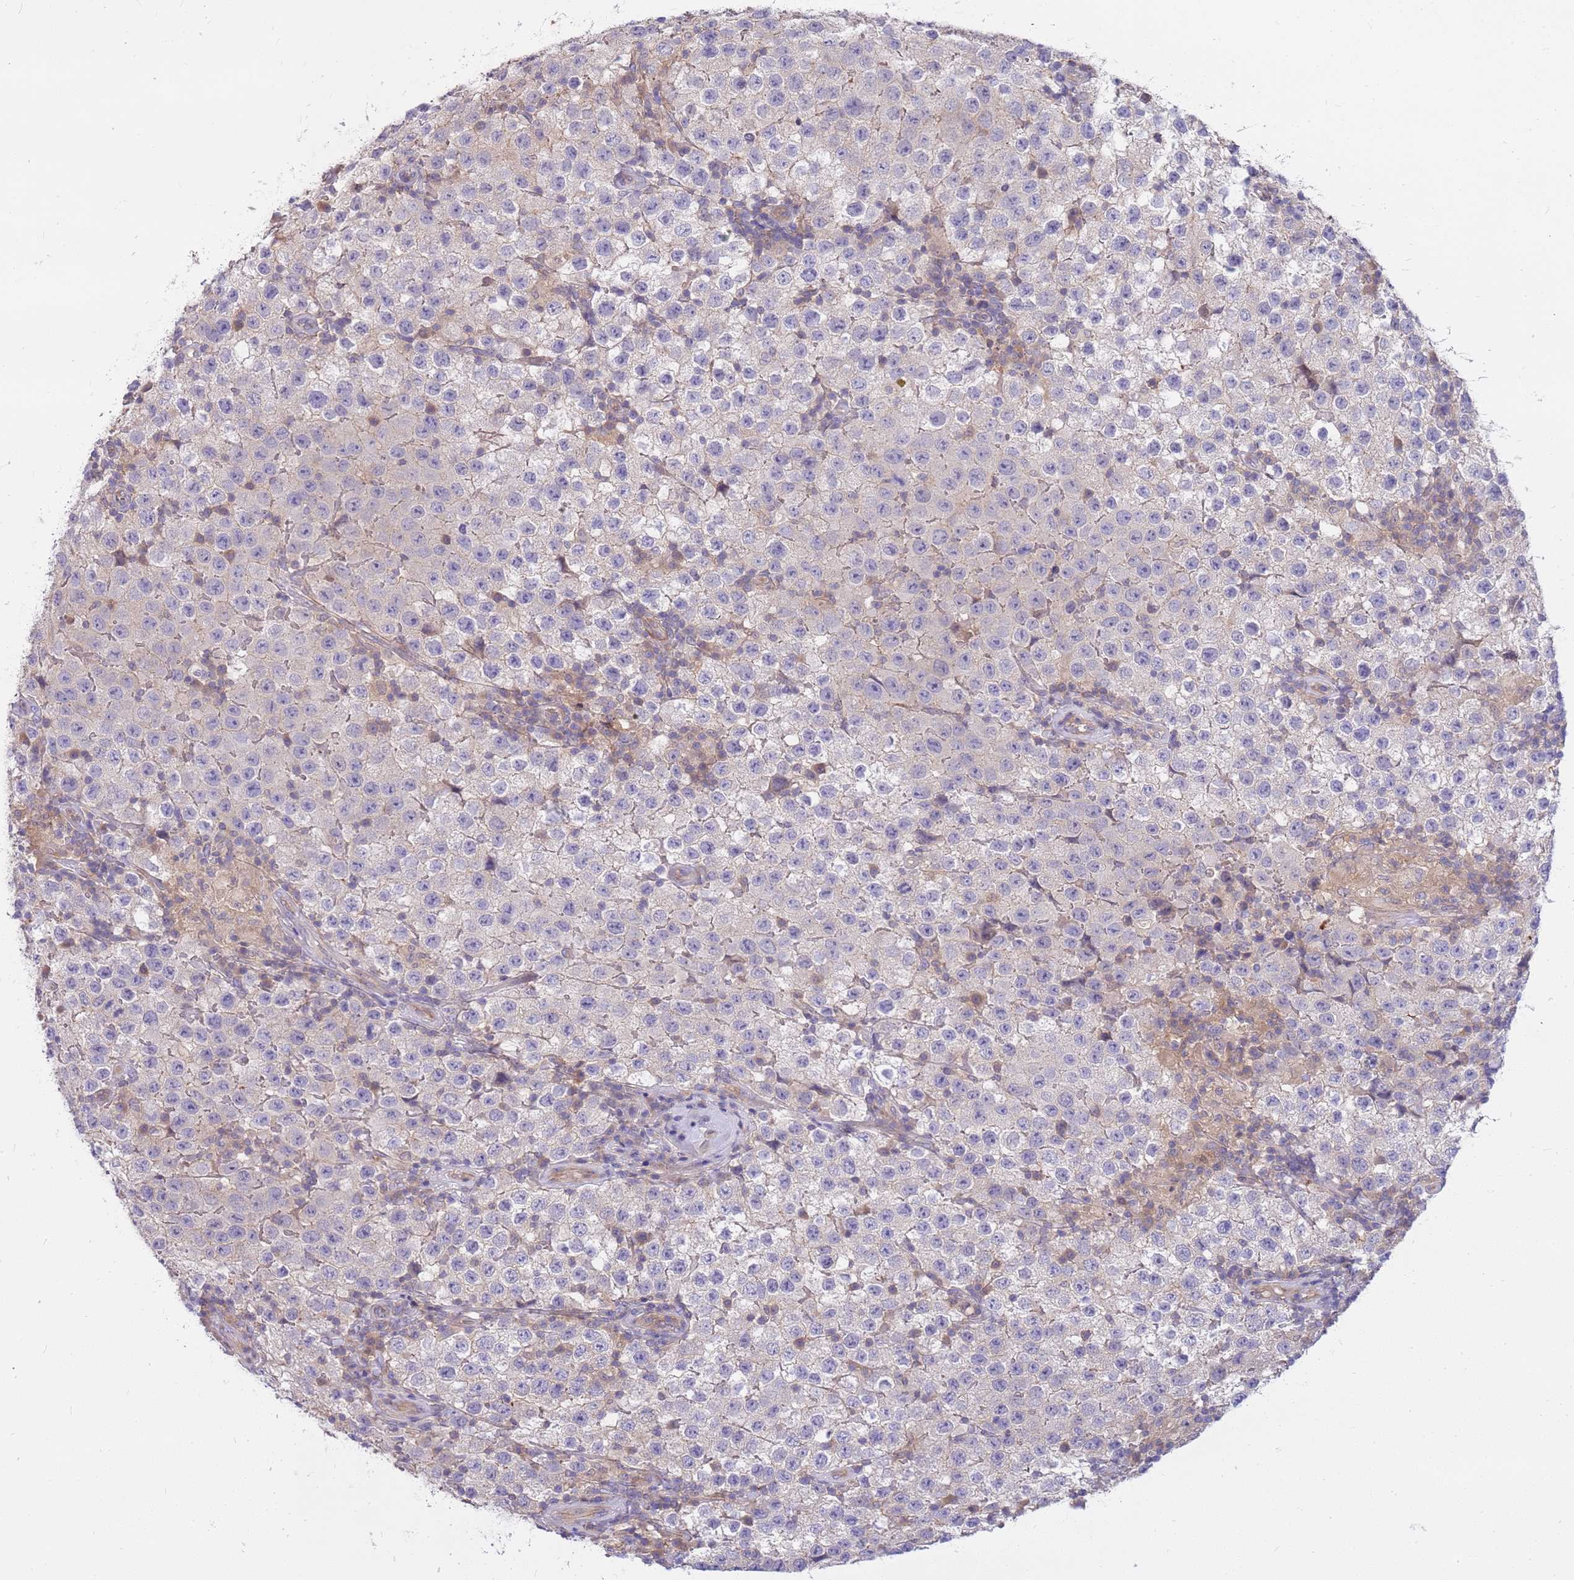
{"staining": {"intensity": "negative", "quantity": "none", "location": "none"}, "tissue": "testis cancer", "cell_type": "Tumor cells", "image_type": "cancer", "snomed": [{"axis": "morphology", "description": "Seminoma, NOS"}, {"axis": "morphology", "description": "Carcinoma, Embryonal, NOS"}, {"axis": "topography", "description": "Testis"}], "caption": "The micrograph shows no significant staining in tumor cells of seminoma (testis).", "gene": "MVD", "patient": {"sex": "male", "age": 41}}